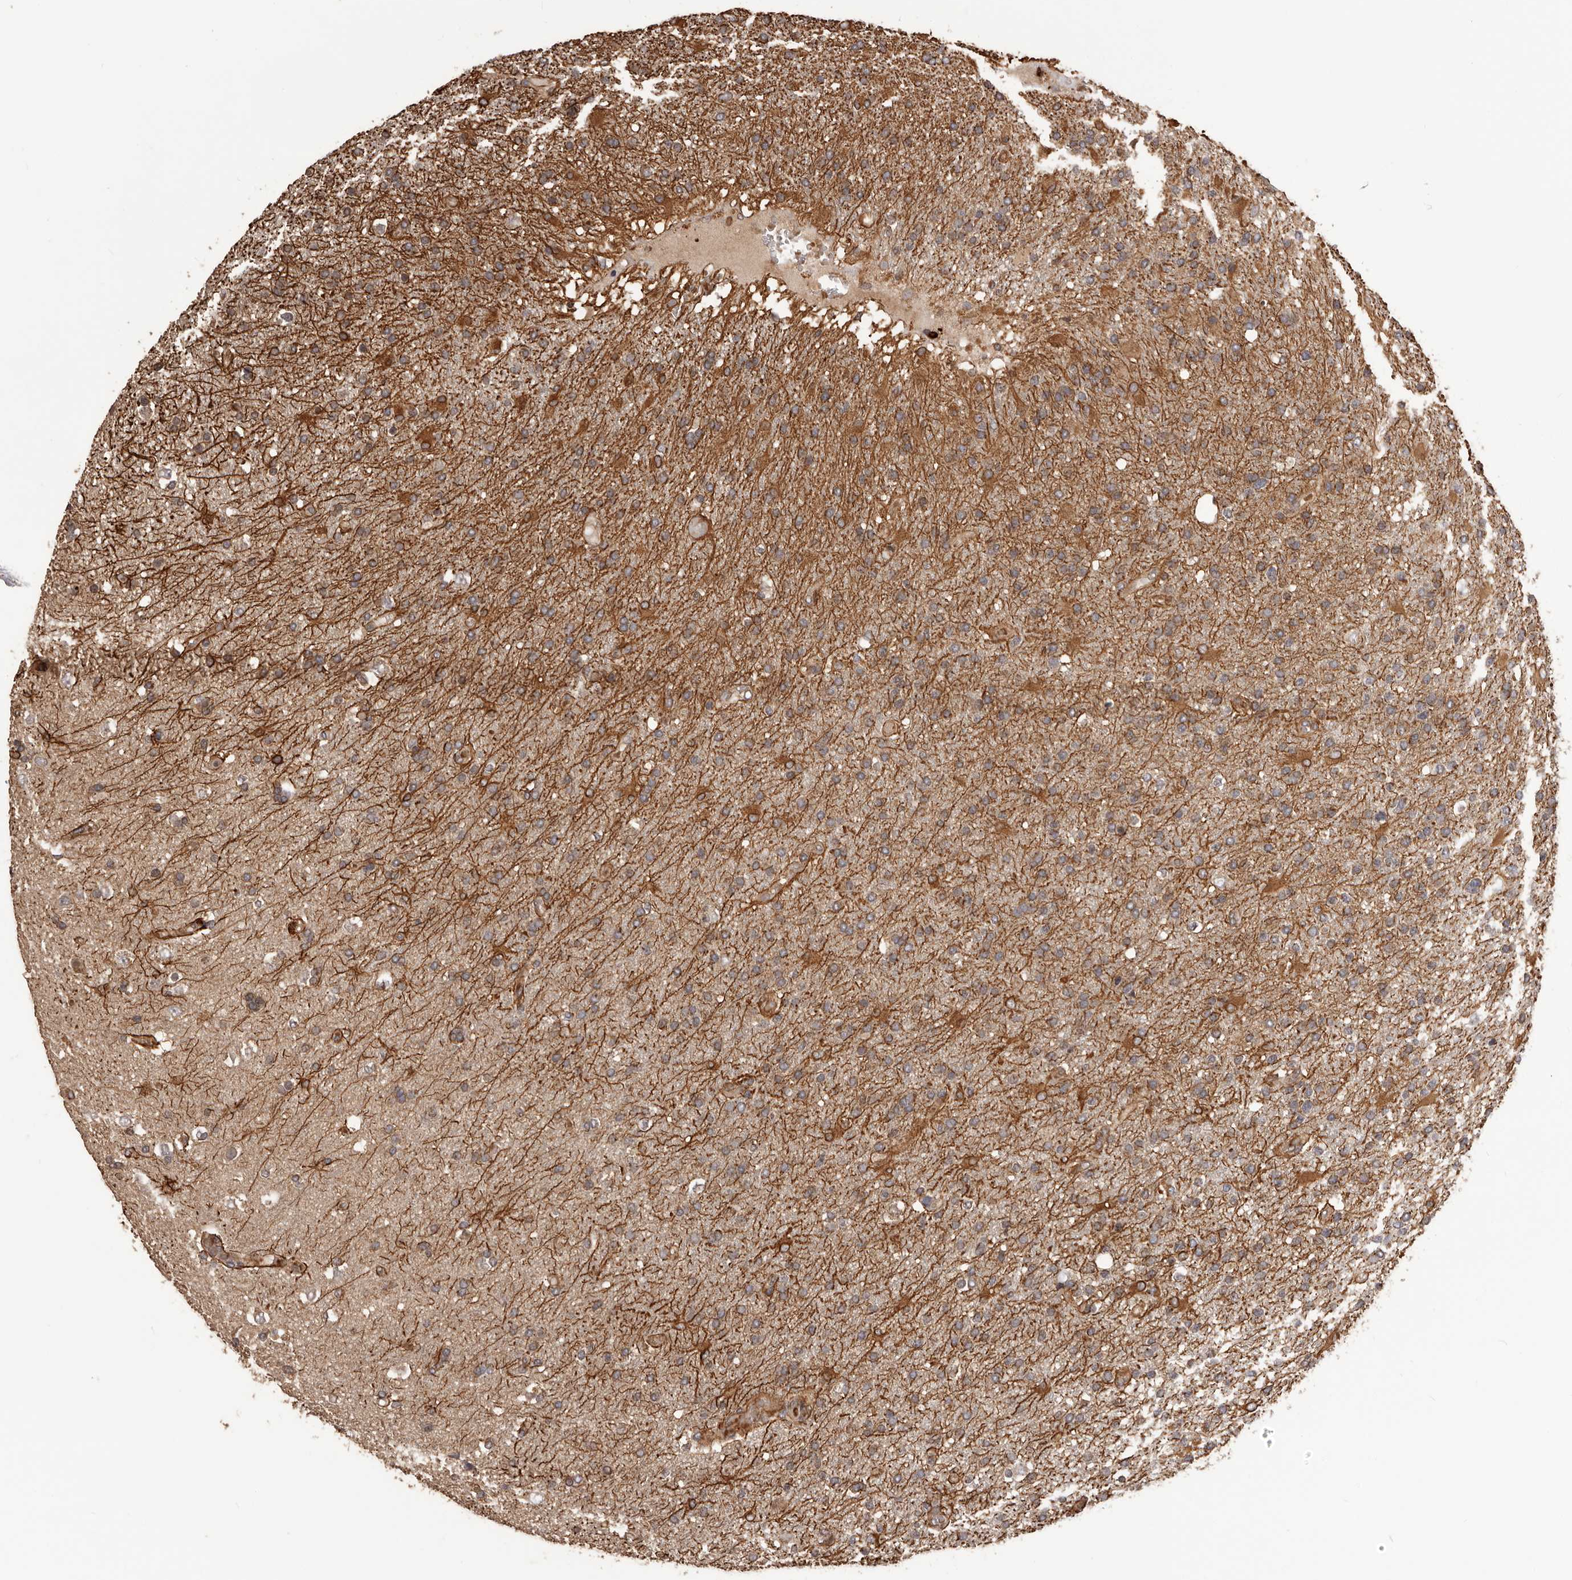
{"staining": {"intensity": "moderate", "quantity": ">75%", "location": "cytoplasmic/membranous"}, "tissue": "glioma", "cell_type": "Tumor cells", "image_type": "cancer", "snomed": [{"axis": "morphology", "description": "Glioma, malignant, High grade"}, {"axis": "topography", "description": "Brain"}], "caption": "Immunohistochemistry staining of high-grade glioma (malignant), which displays medium levels of moderate cytoplasmic/membranous expression in about >75% of tumor cells indicating moderate cytoplasmic/membranous protein expression. The staining was performed using DAB (brown) for protein detection and nuclei were counterstained in hematoxylin (blue).", "gene": "QRSL1", "patient": {"sex": "male", "age": 72}}